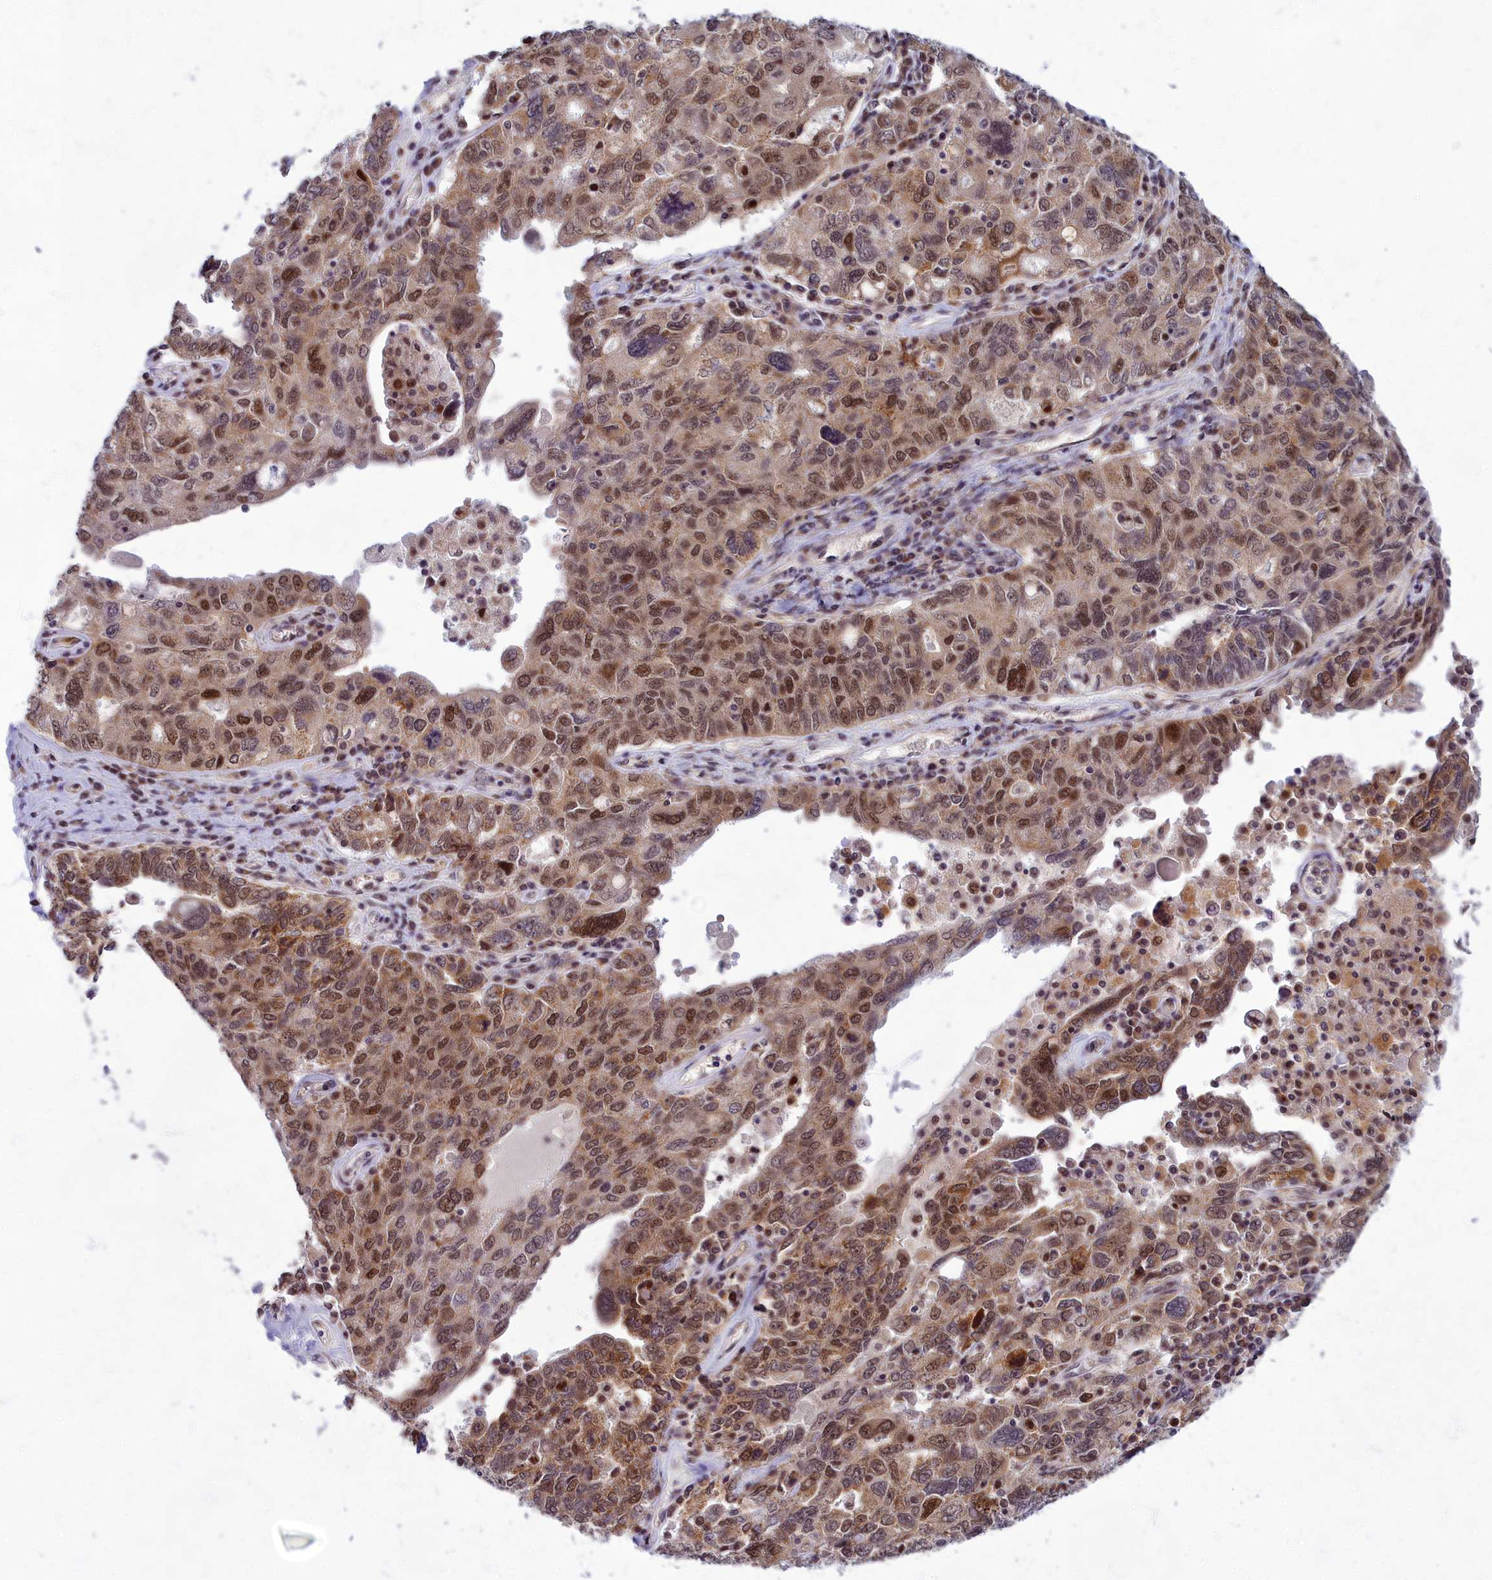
{"staining": {"intensity": "moderate", "quantity": ">75%", "location": "cytoplasmic/membranous,nuclear"}, "tissue": "ovarian cancer", "cell_type": "Tumor cells", "image_type": "cancer", "snomed": [{"axis": "morphology", "description": "Carcinoma, endometroid"}, {"axis": "topography", "description": "Ovary"}], "caption": "This is an image of immunohistochemistry (IHC) staining of endometroid carcinoma (ovarian), which shows moderate expression in the cytoplasmic/membranous and nuclear of tumor cells.", "gene": "EARS2", "patient": {"sex": "female", "age": 62}}